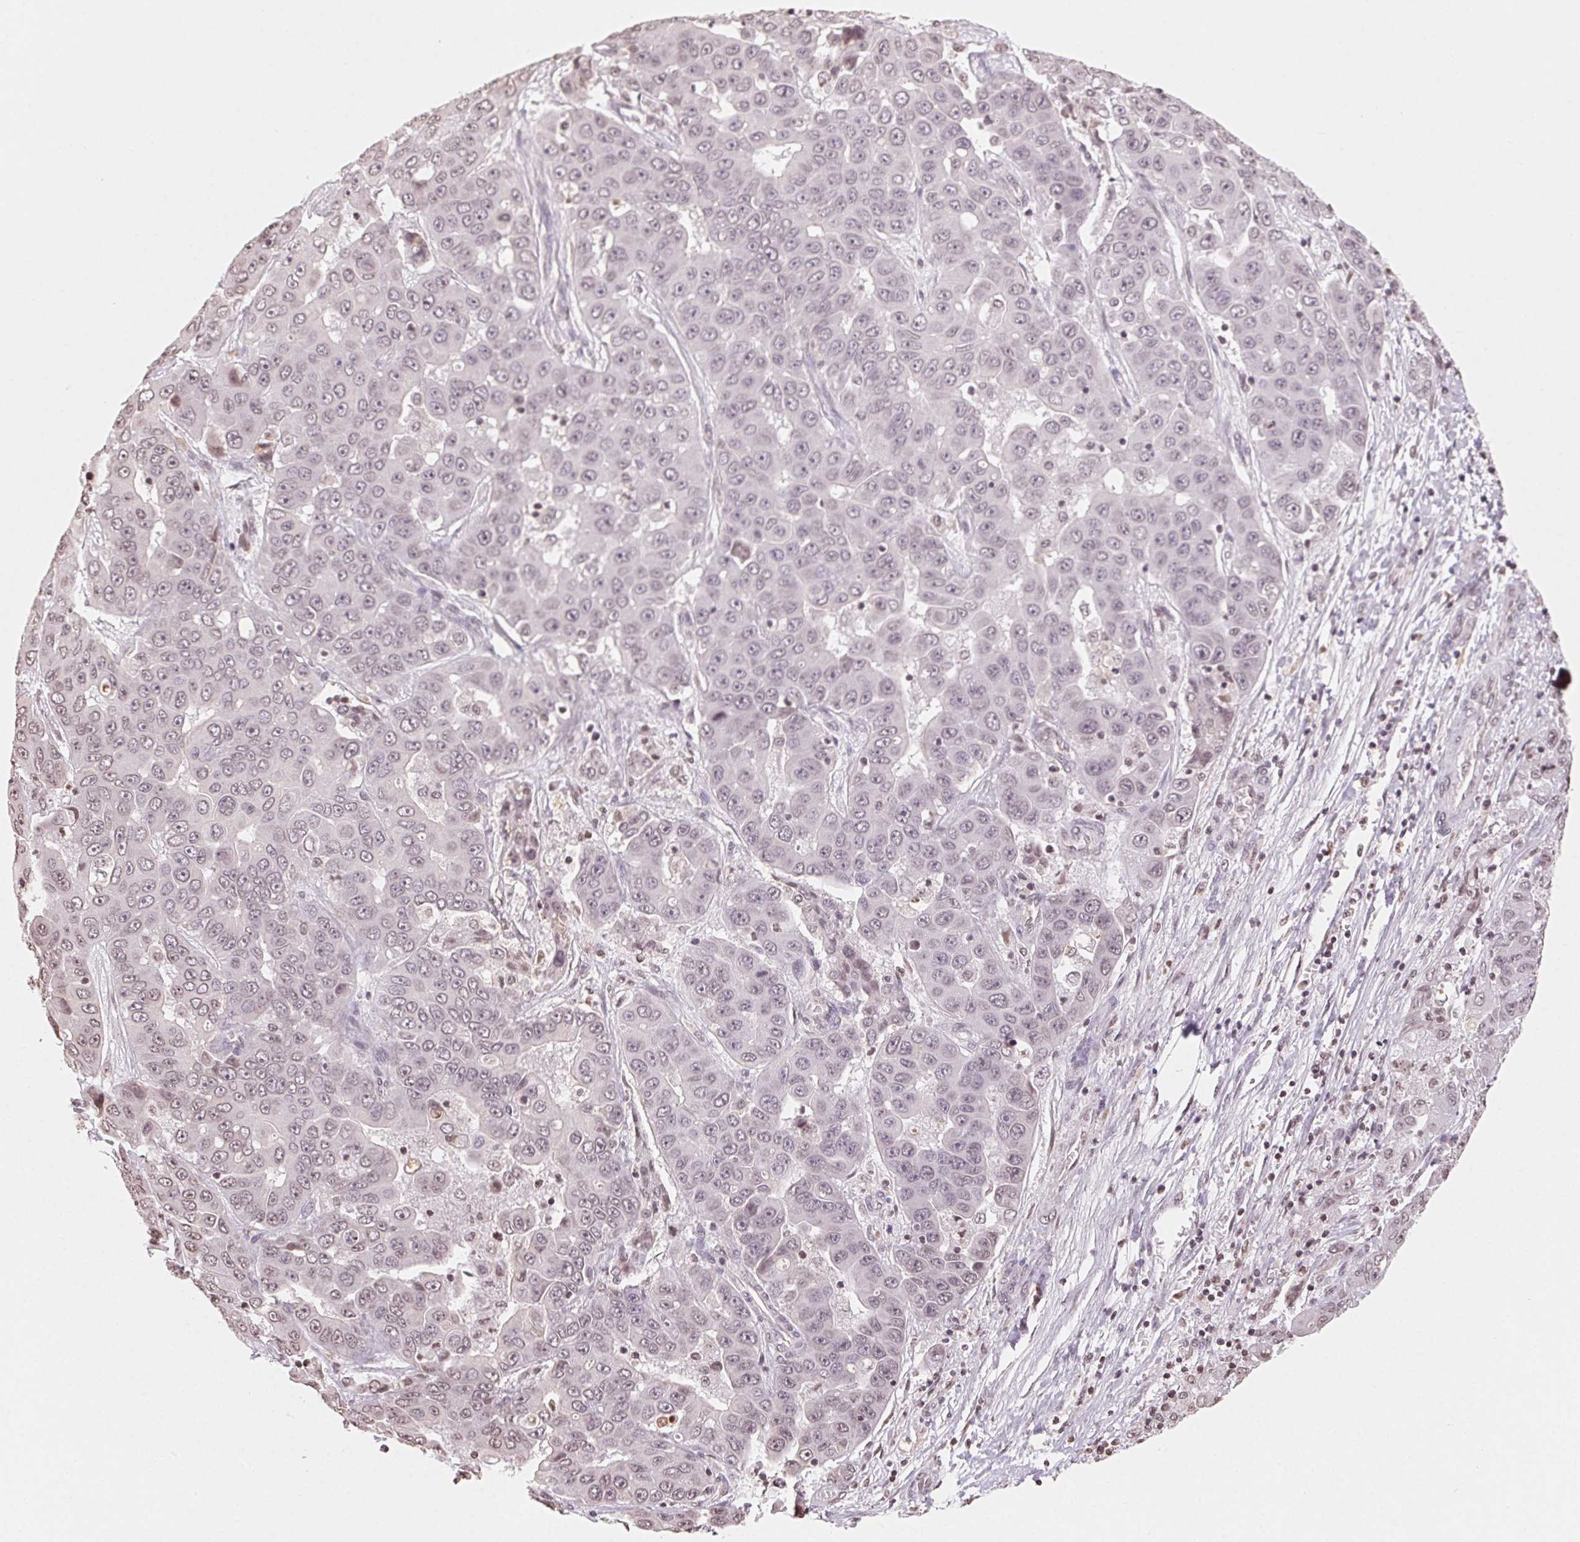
{"staining": {"intensity": "weak", "quantity": "<25%", "location": "nuclear"}, "tissue": "liver cancer", "cell_type": "Tumor cells", "image_type": "cancer", "snomed": [{"axis": "morphology", "description": "Cholangiocarcinoma"}, {"axis": "topography", "description": "Liver"}], "caption": "Immunohistochemistry (IHC) histopathology image of cholangiocarcinoma (liver) stained for a protein (brown), which demonstrates no expression in tumor cells.", "gene": "TBP", "patient": {"sex": "female", "age": 52}}